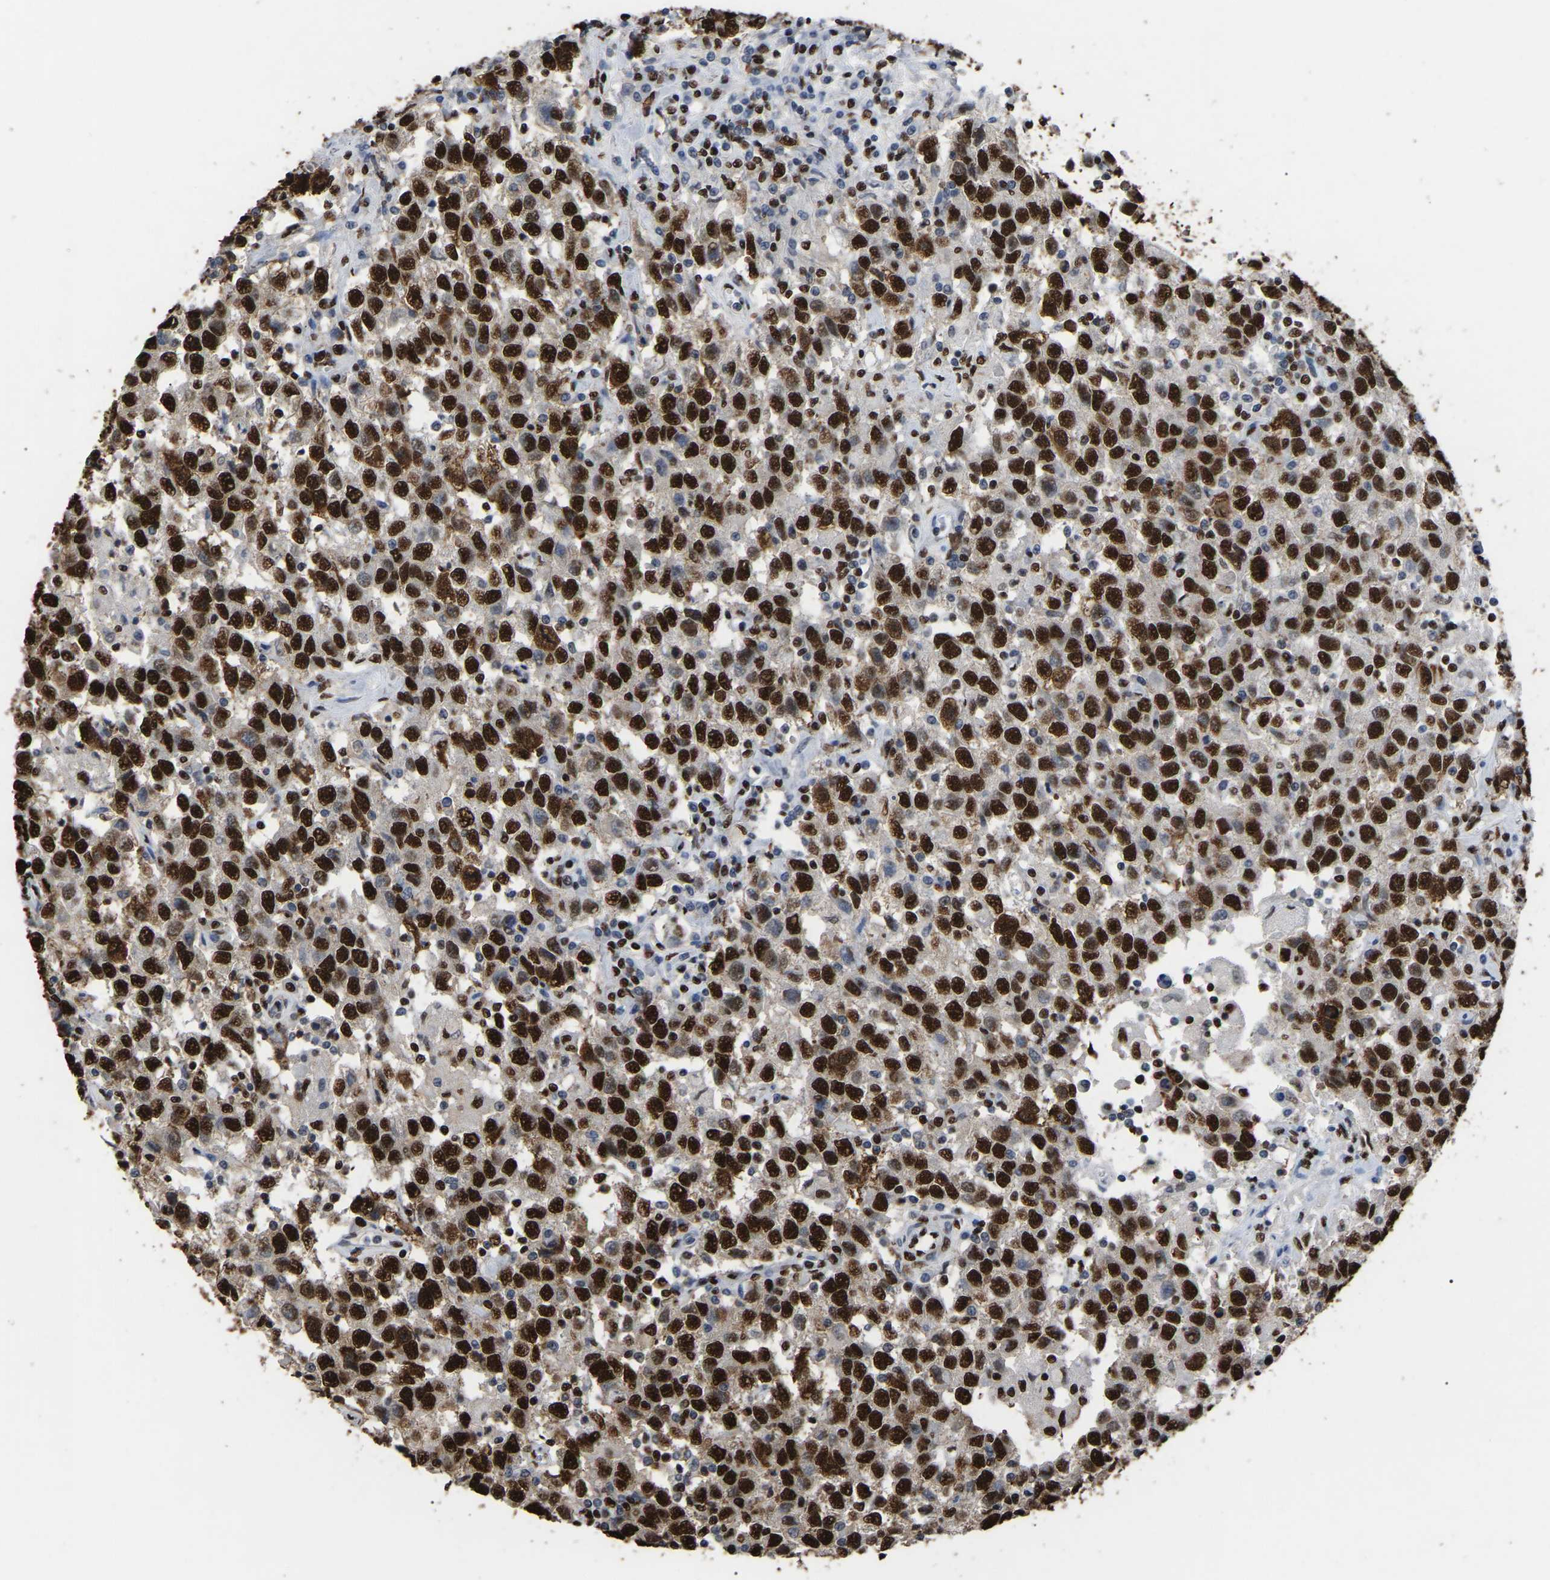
{"staining": {"intensity": "strong", "quantity": ">75%", "location": "nuclear"}, "tissue": "testis cancer", "cell_type": "Tumor cells", "image_type": "cancer", "snomed": [{"axis": "morphology", "description": "Seminoma, NOS"}, {"axis": "topography", "description": "Testis"}], "caption": "A brown stain labels strong nuclear staining of a protein in human seminoma (testis) tumor cells.", "gene": "RBL2", "patient": {"sex": "male", "age": 41}}